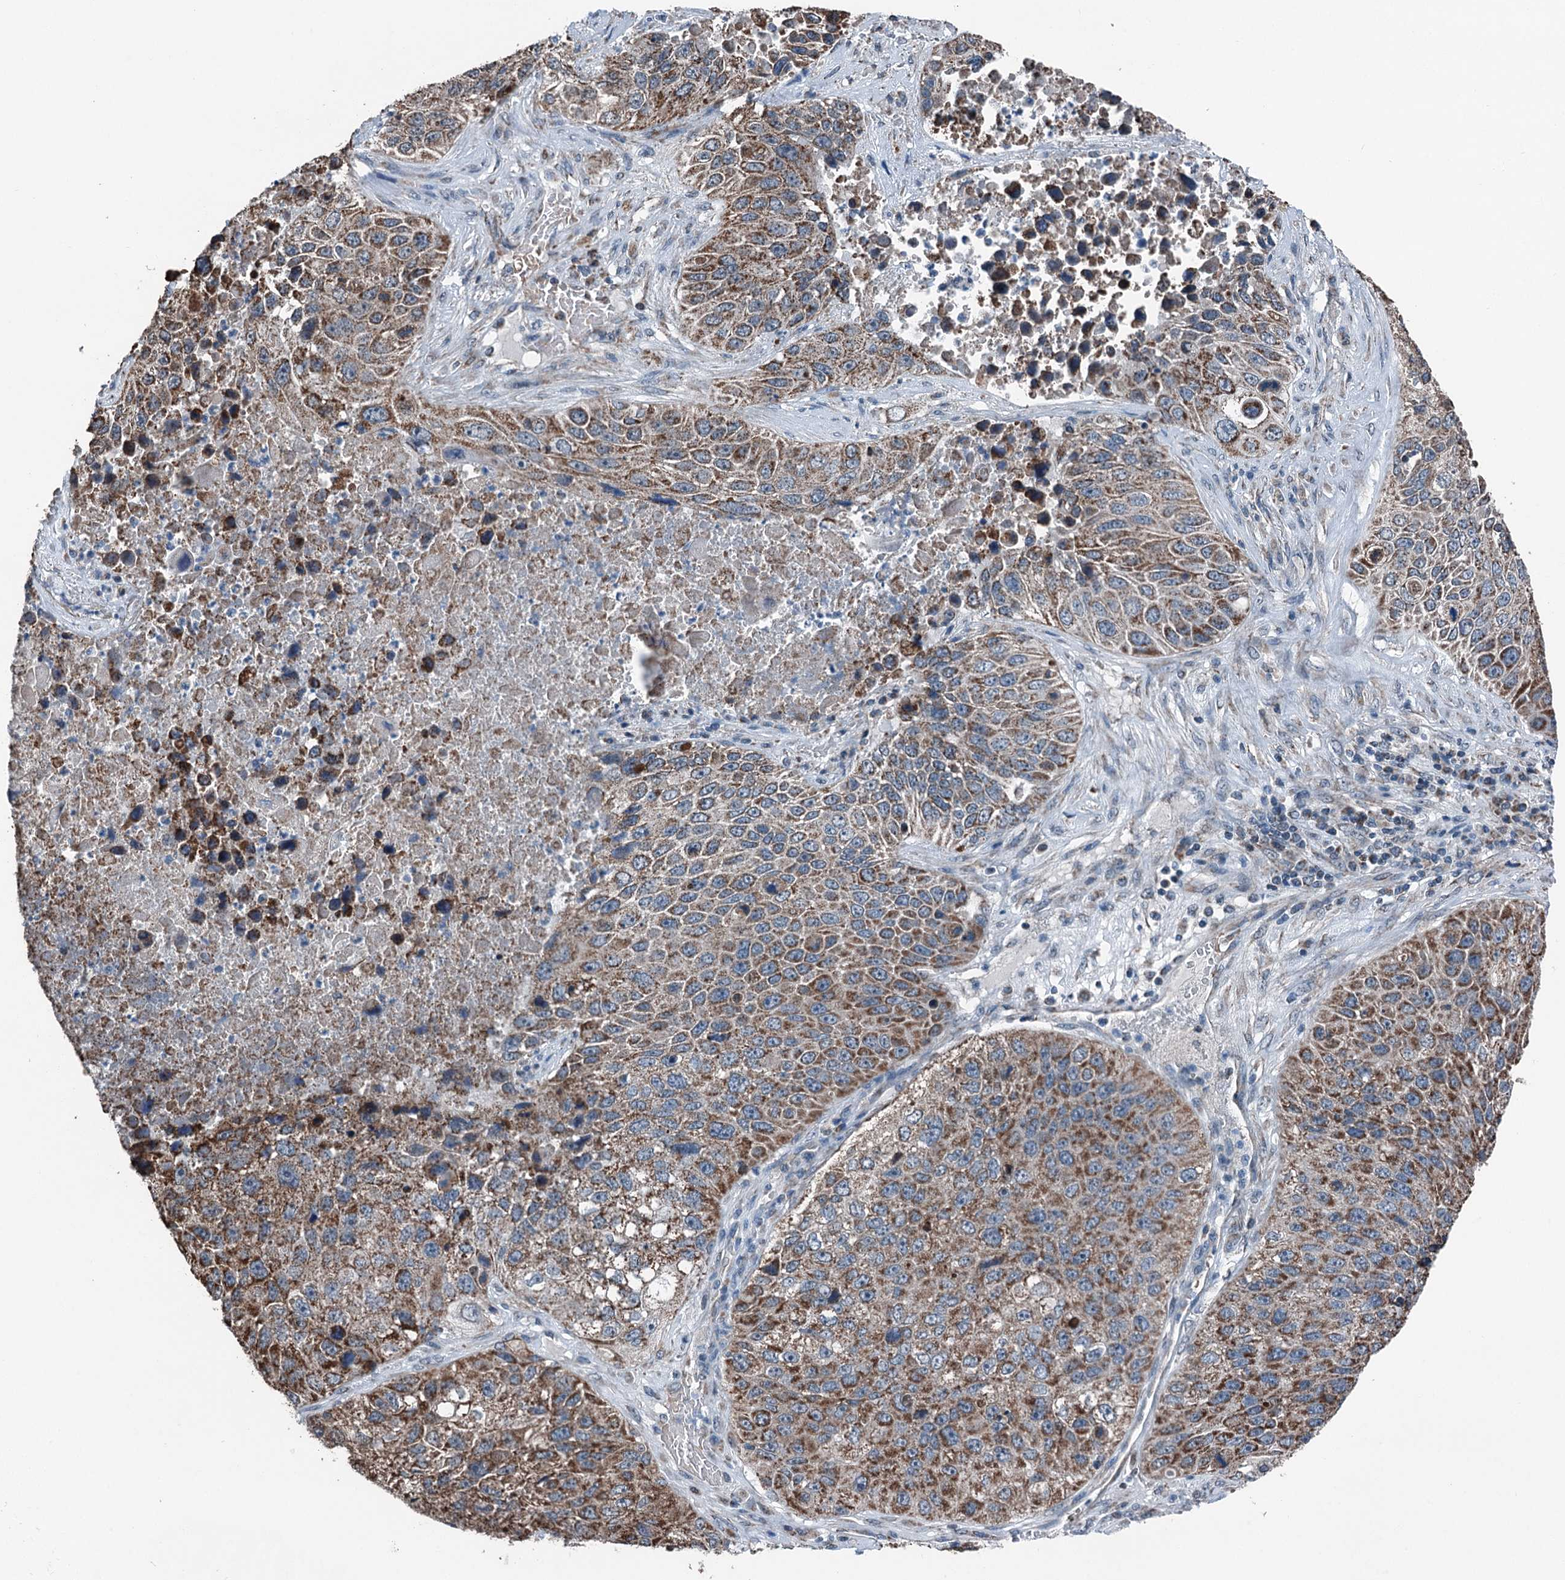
{"staining": {"intensity": "moderate", "quantity": ">75%", "location": "cytoplasmic/membranous"}, "tissue": "lung cancer", "cell_type": "Tumor cells", "image_type": "cancer", "snomed": [{"axis": "morphology", "description": "Squamous cell carcinoma, NOS"}, {"axis": "topography", "description": "Lung"}], "caption": "Human lung cancer stained for a protein (brown) shows moderate cytoplasmic/membranous positive positivity in about >75% of tumor cells.", "gene": "TRPT1", "patient": {"sex": "male", "age": 61}}